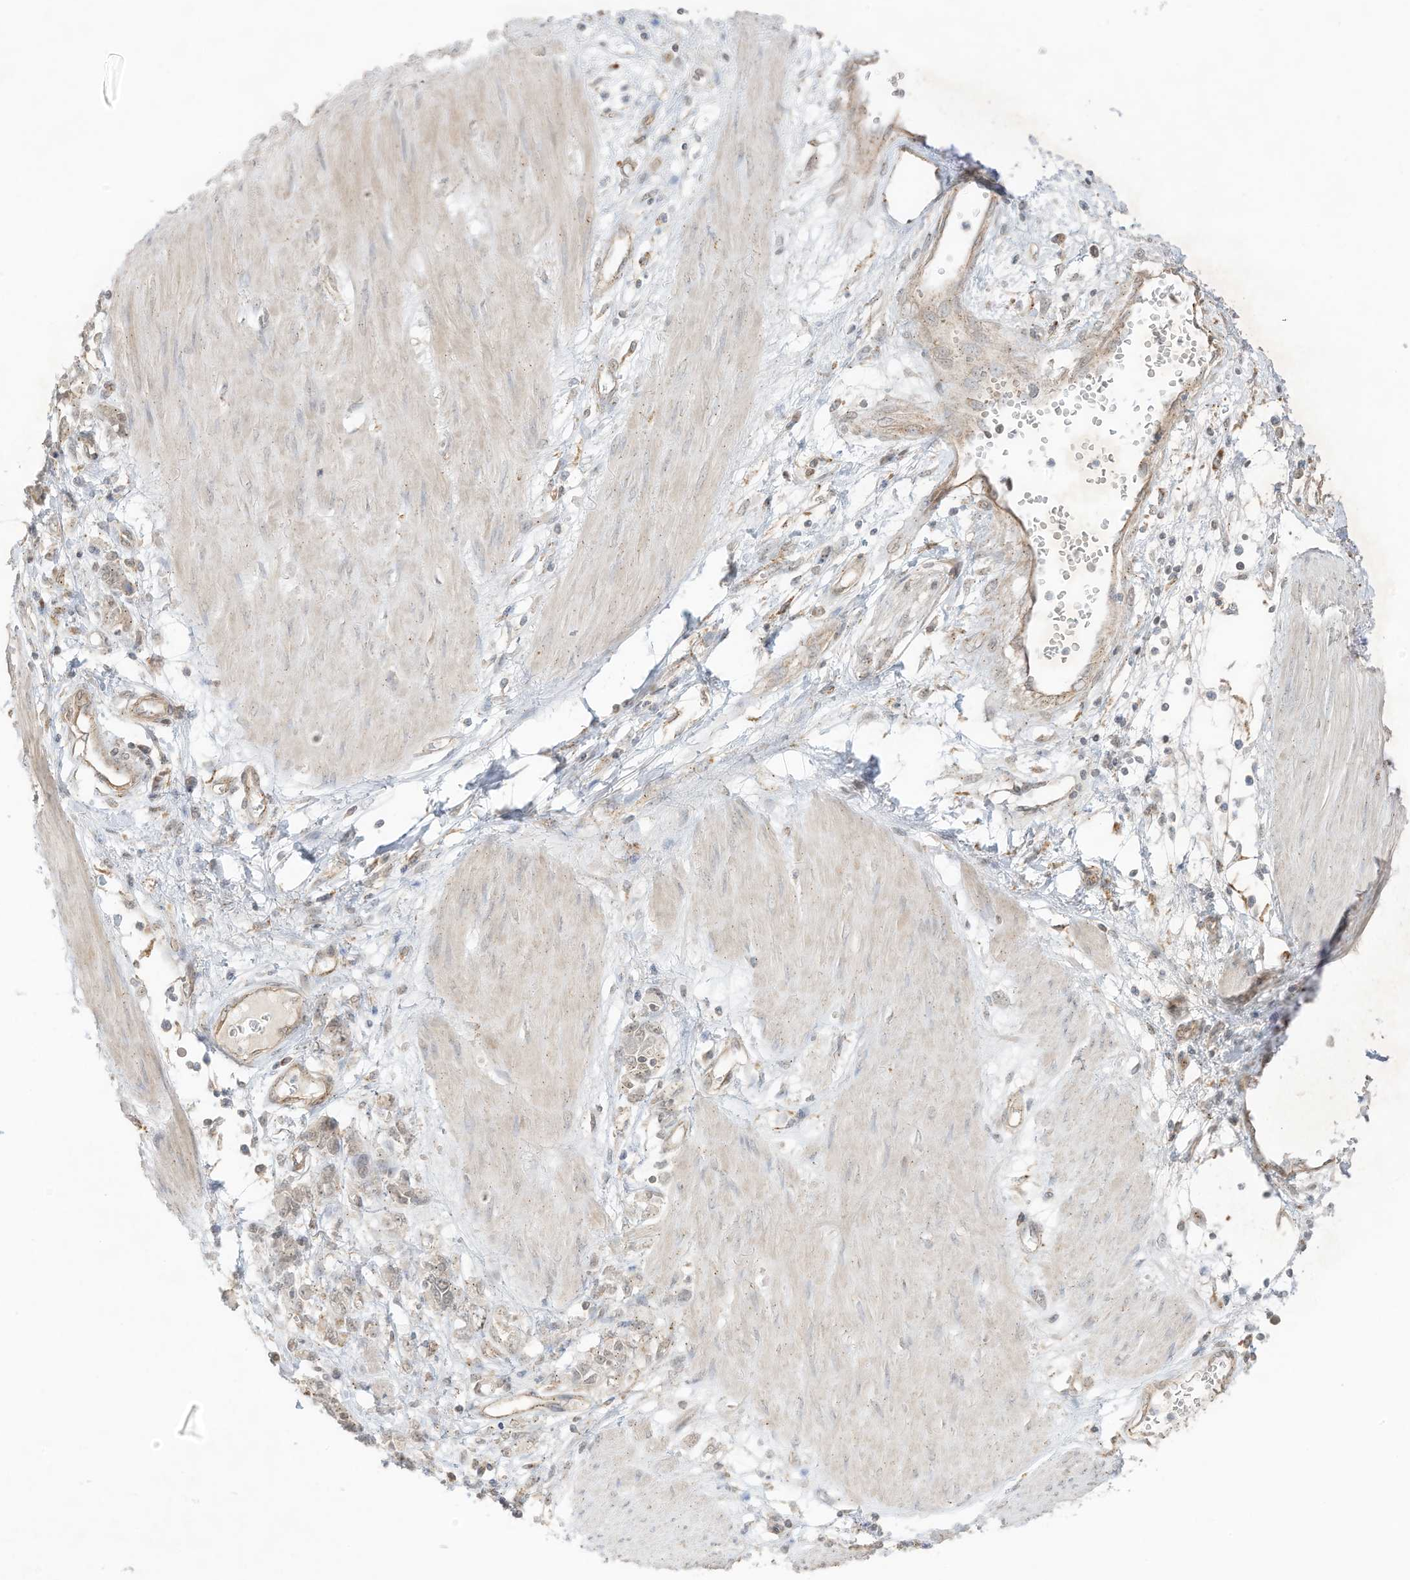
{"staining": {"intensity": "weak", "quantity": "25%-75%", "location": "cytoplasmic/membranous"}, "tissue": "stomach cancer", "cell_type": "Tumor cells", "image_type": "cancer", "snomed": [{"axis": "morphology", "description": "Adenocarcinoma, NOS"}, {"axis": "topography", "description": "Stomach"}], "caption": "Human stomach cancer stained for a protein (brown) reveals weak cytoplasmic/membranous positive positivity in approximately 25%-75% of tumor cells.", "gene": "N4BP3", "patient": {"sex": "female", "age": 76}}